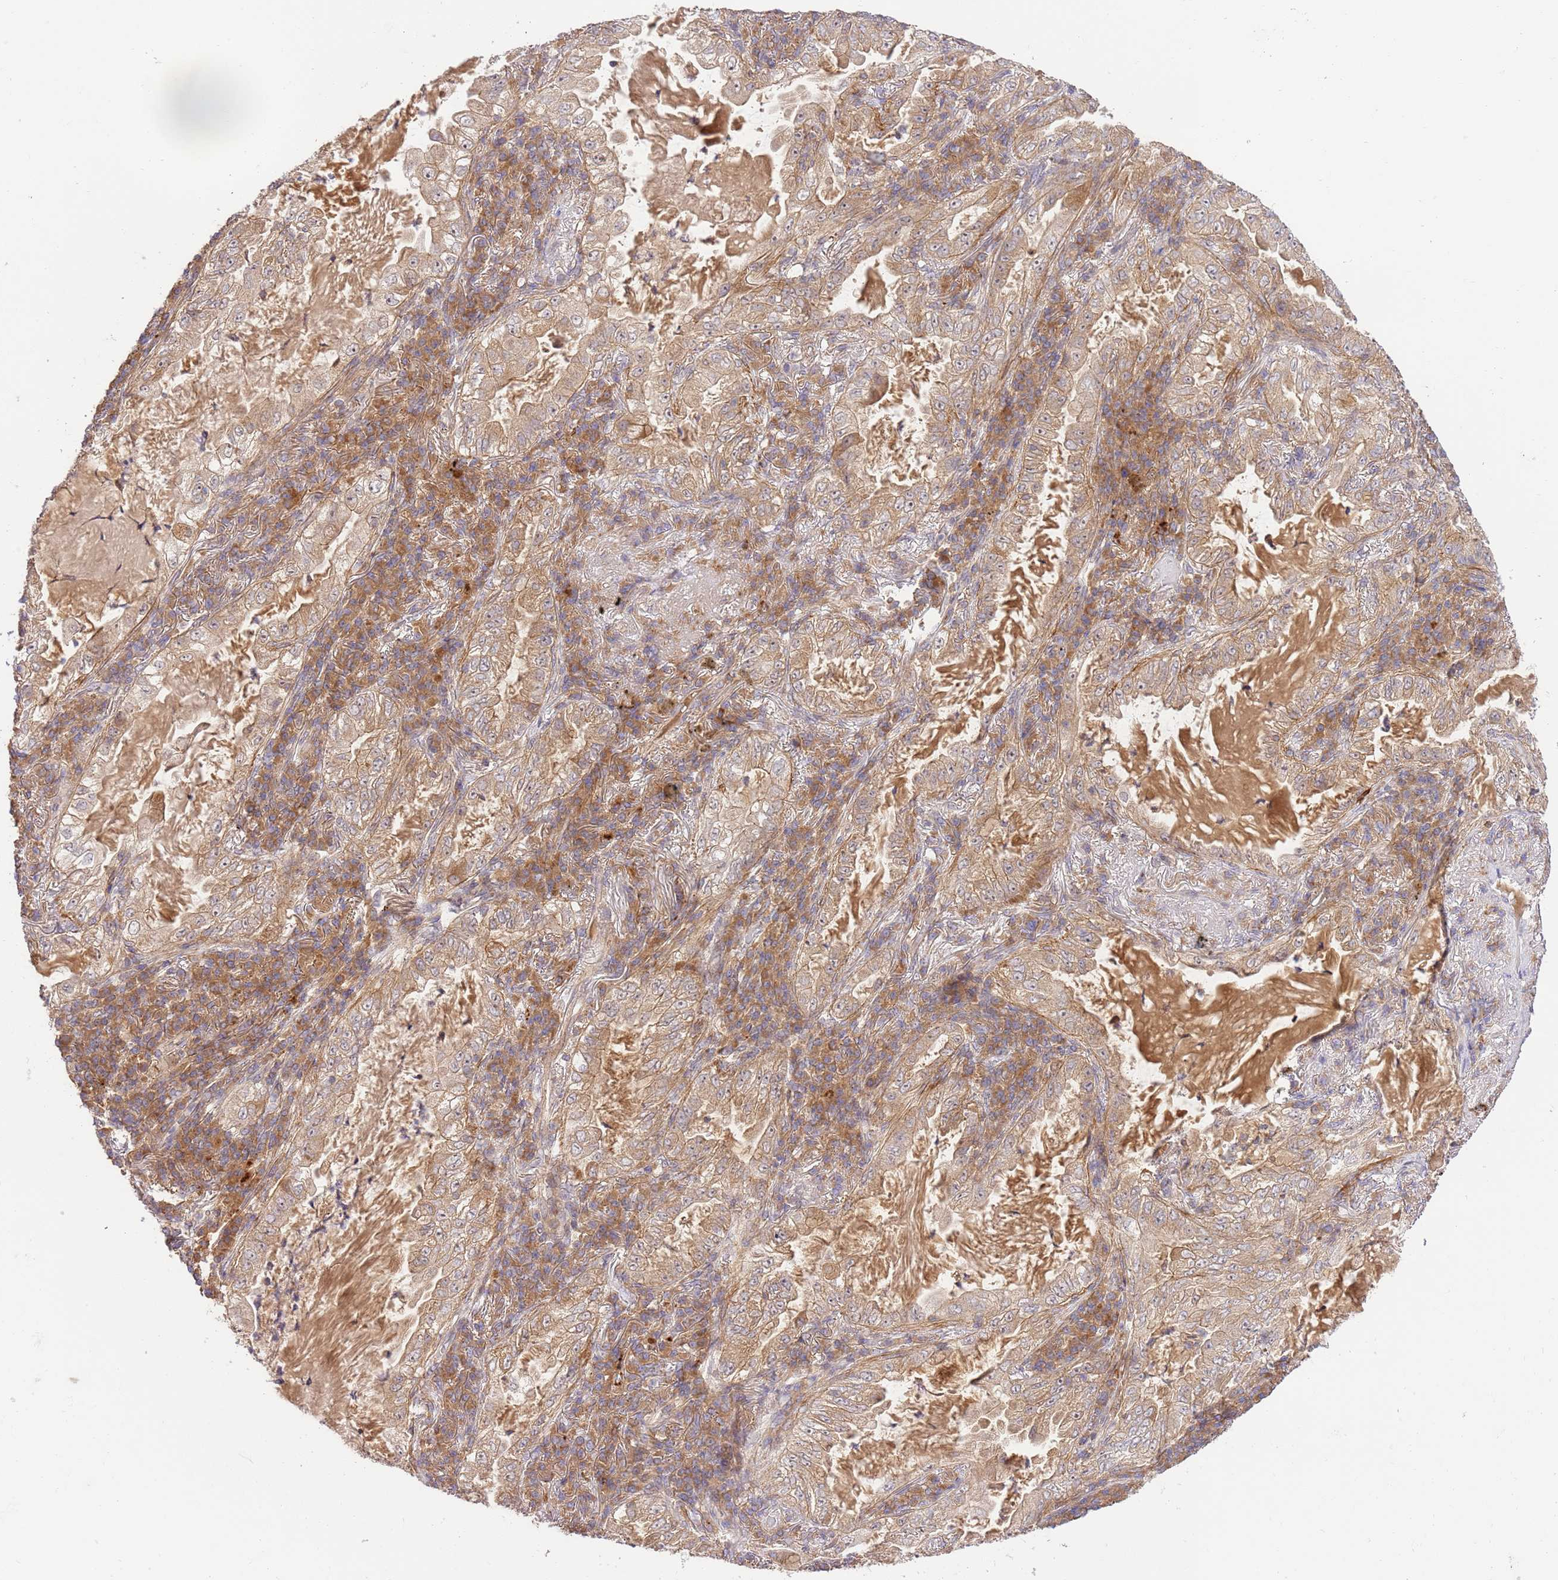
{"staining": {"intensity": "moderate", "quantity": ">75%", "location": "cytoplasmic/membranous"}, "tissue": "lung cancer", "cell_type": "Tumor cells", "image_type": "cancer", "snomed": [{"axis": "morphology", "description": "Adenocarcinoma, NOS"}, {"axis": "topography", "description": "Lung"}], "caption": "A brown stain shows moderate cytoplasmic/membranous expression of a protein in lung adenocarcinoma tumor cells. (Stains: DAB (3,3'-diaminobenzidine) in brown, nuclei in blue, Microscopy: brightfield microscopy at high magnification).", "gene": "GAREM1", "patient": {"sex": "female", "age": 73}}